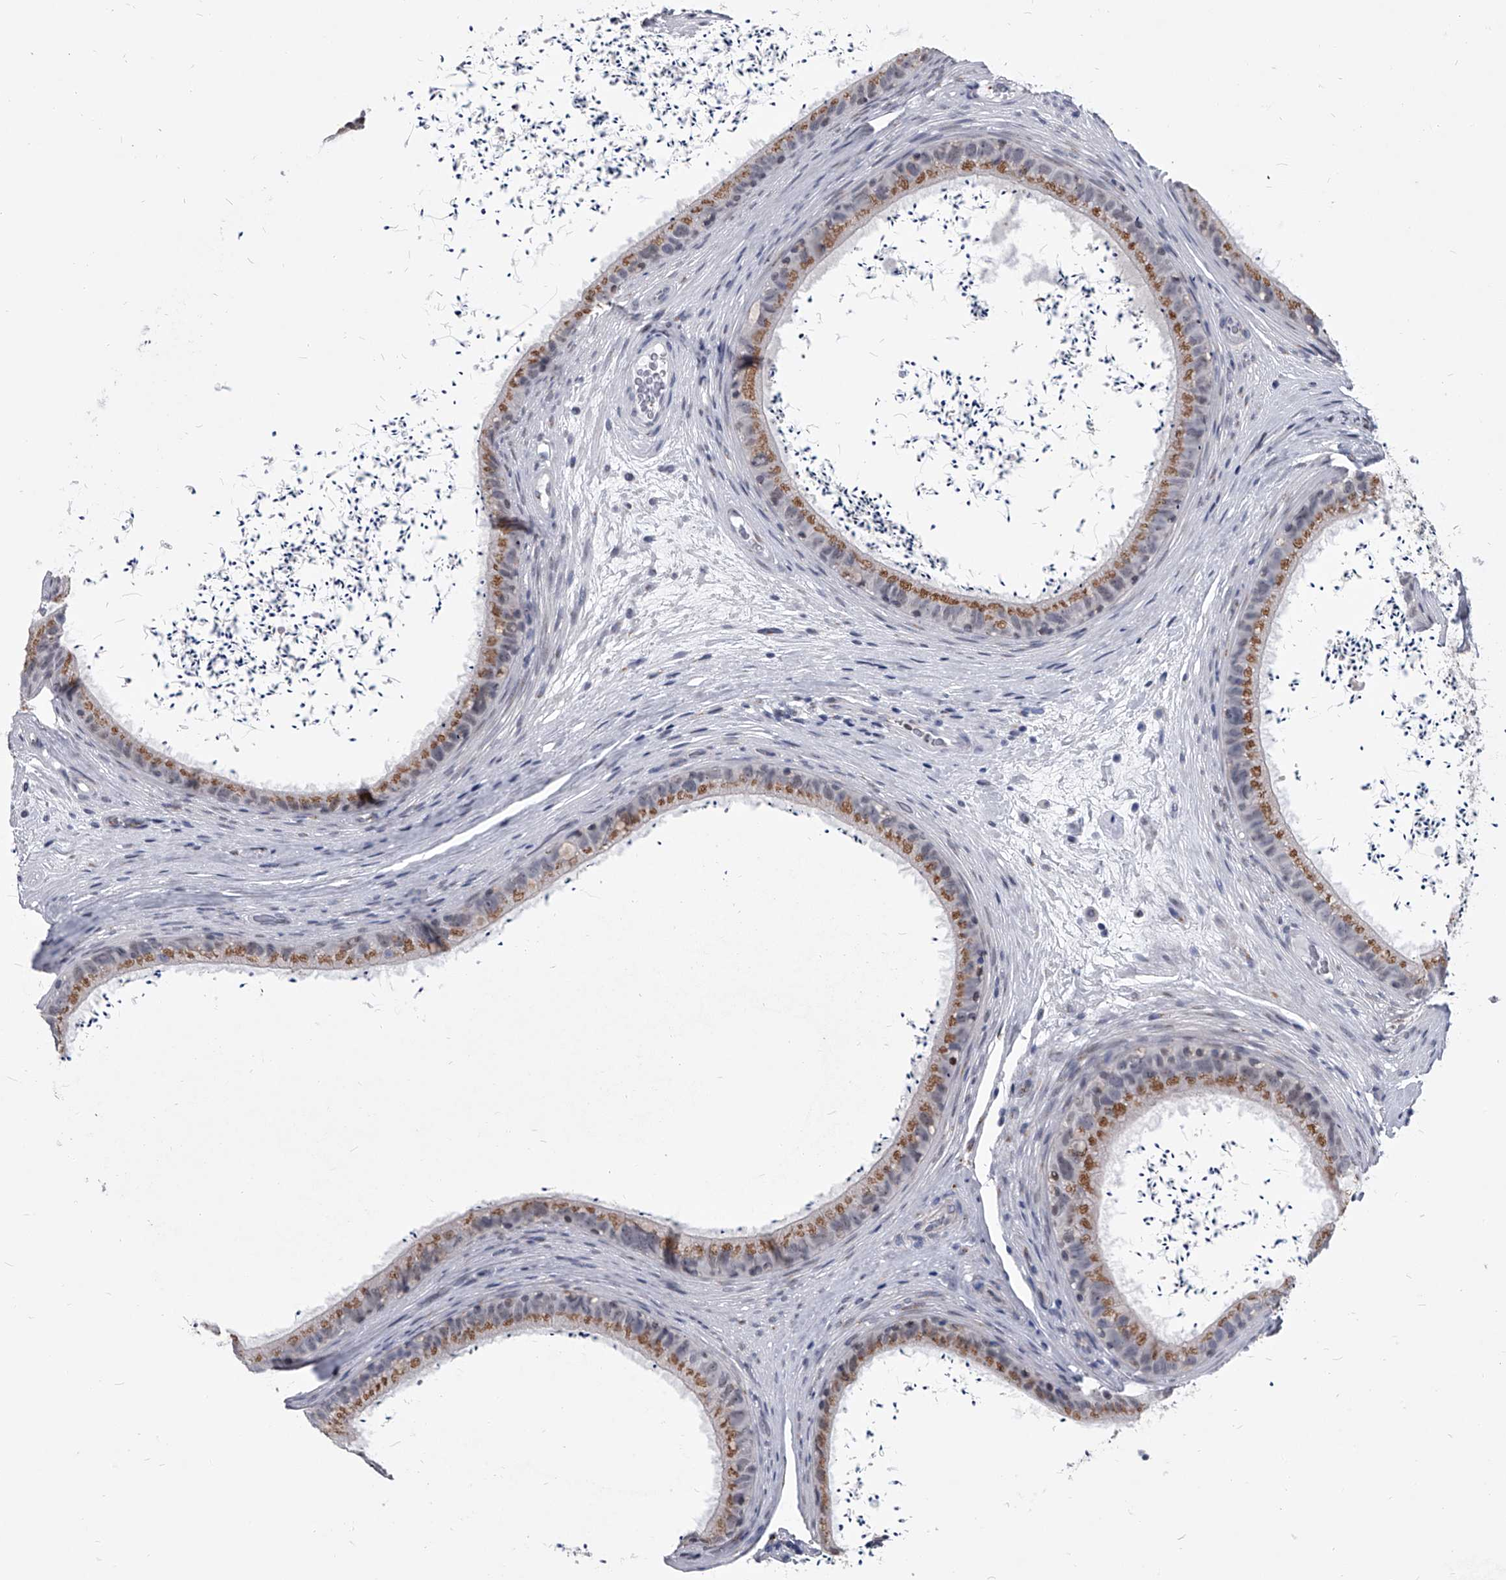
{"staining": {"intensity": "moderate", "quantity": ">75%", "location": "cytoplasmic/membranous"}, "tissue": "epididymis", "cell_type": "Glandular cells", "image_type": "normal", "snomed": [{"axis": "morphology", "description": "Normal tissue, NOS"}, {"axis": "topography", "description": "Epididymis, spermatic cord, NOS"}], "caption": "A medium amount of moderate cytoplasmic/membranous expression is present in approximately >75% of glandular cells in normal epididymis. The protein of interest is shown in brown color, while the nuclei are stained blue.", "gene": "EVA1C", "patient": {"sex": "male", "age": 50}}